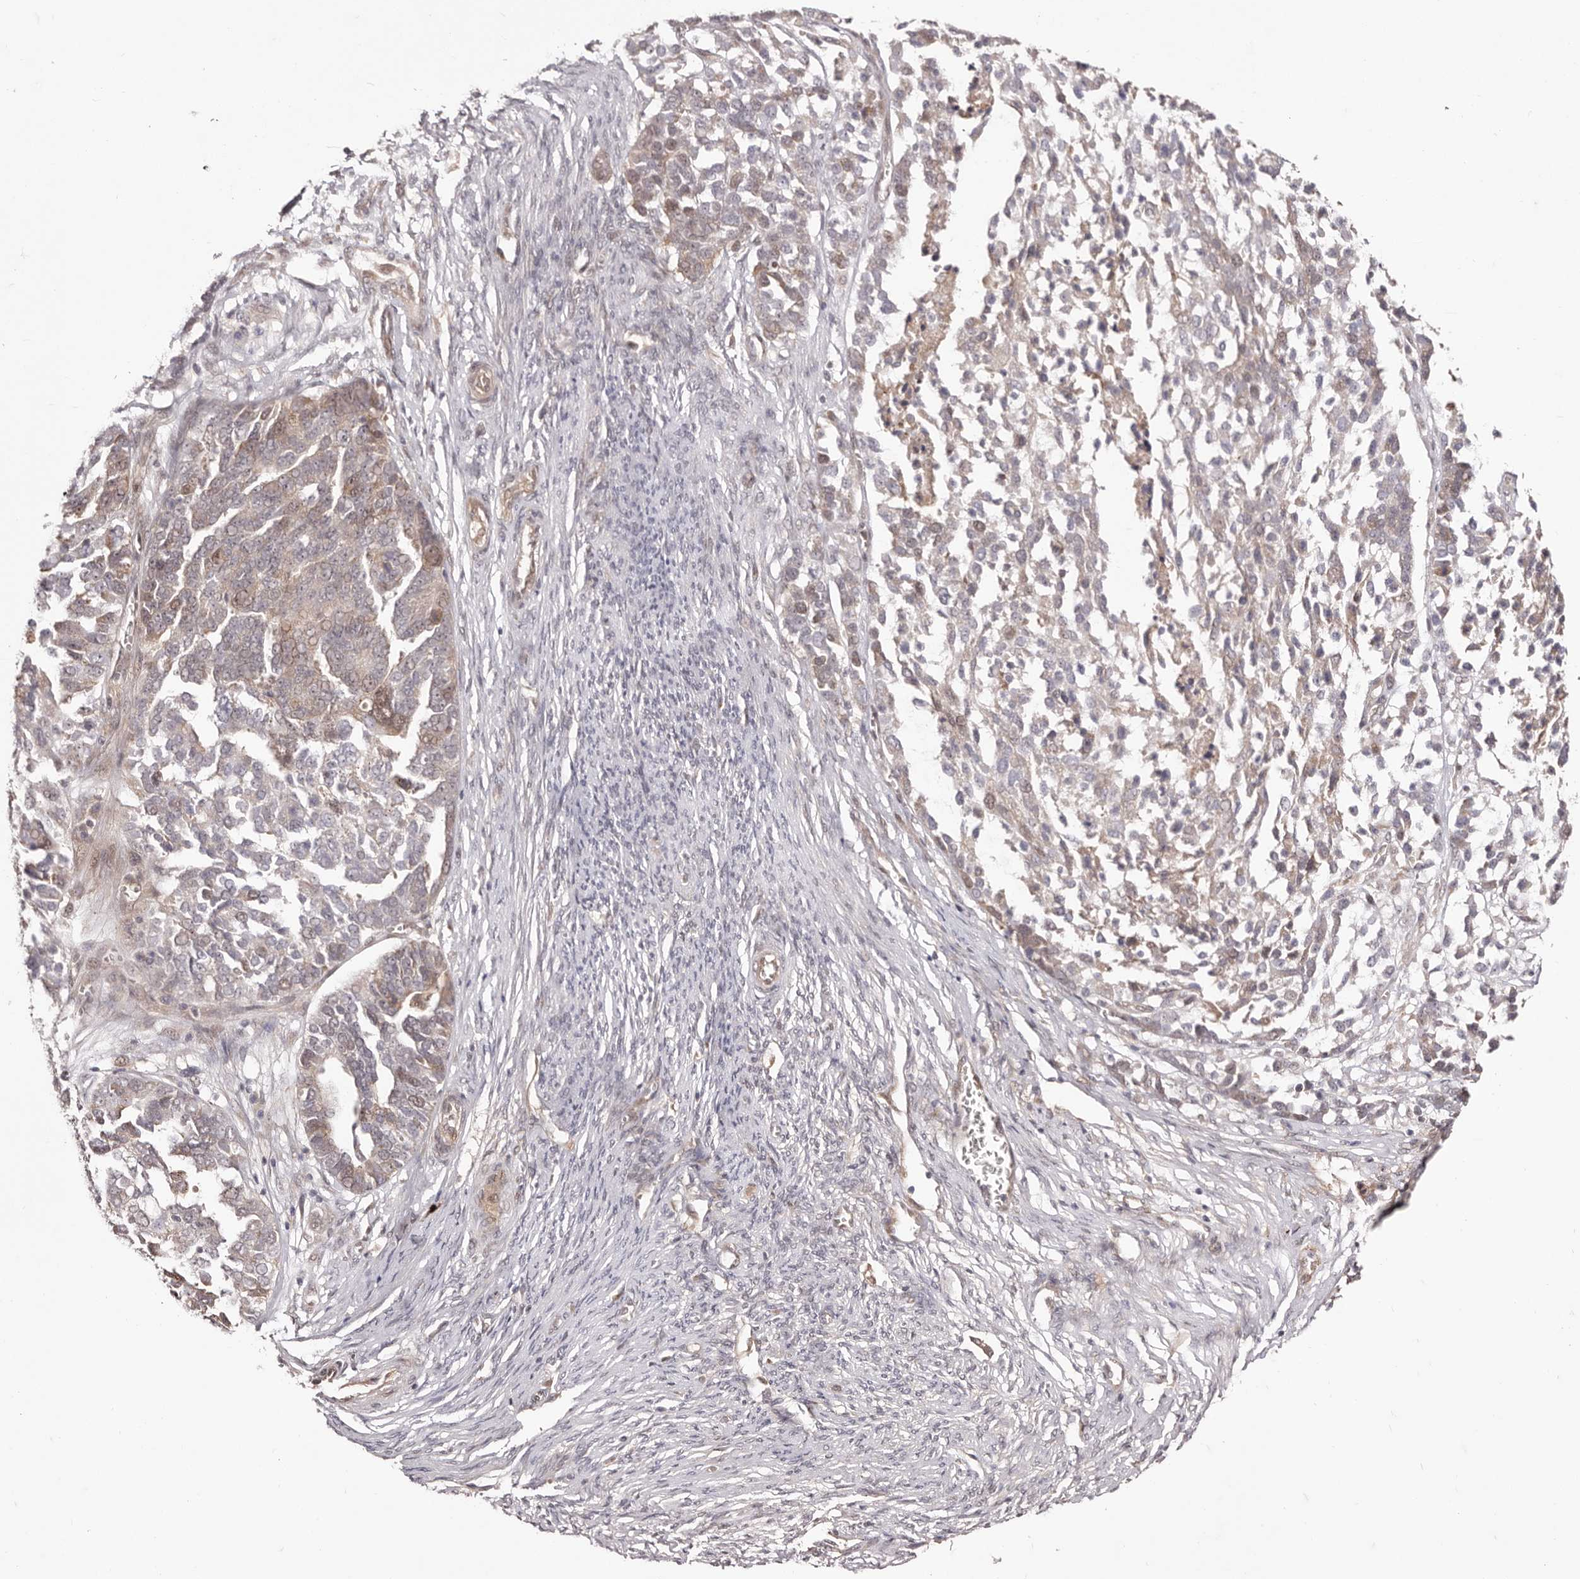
{"staining": {"intensity": "weak", "quantity": "<25%", "location": "cytoplasmic/membranous,nuclear"}, "tissue": "ovarian cancer", "cell_type": "Tumor cells", "image_type": "cancer", "snomed": [{"axis": "morphology", "description": "Cystadenocarcinoma, serous, NOS"}, {"axis": "topography", "description": "Ovary"}], "caption": "Tumor cells show no significant positivity in ovarian cancer.", "gene": "EGR3", "patient": {"sex": "female", "age": 44}}